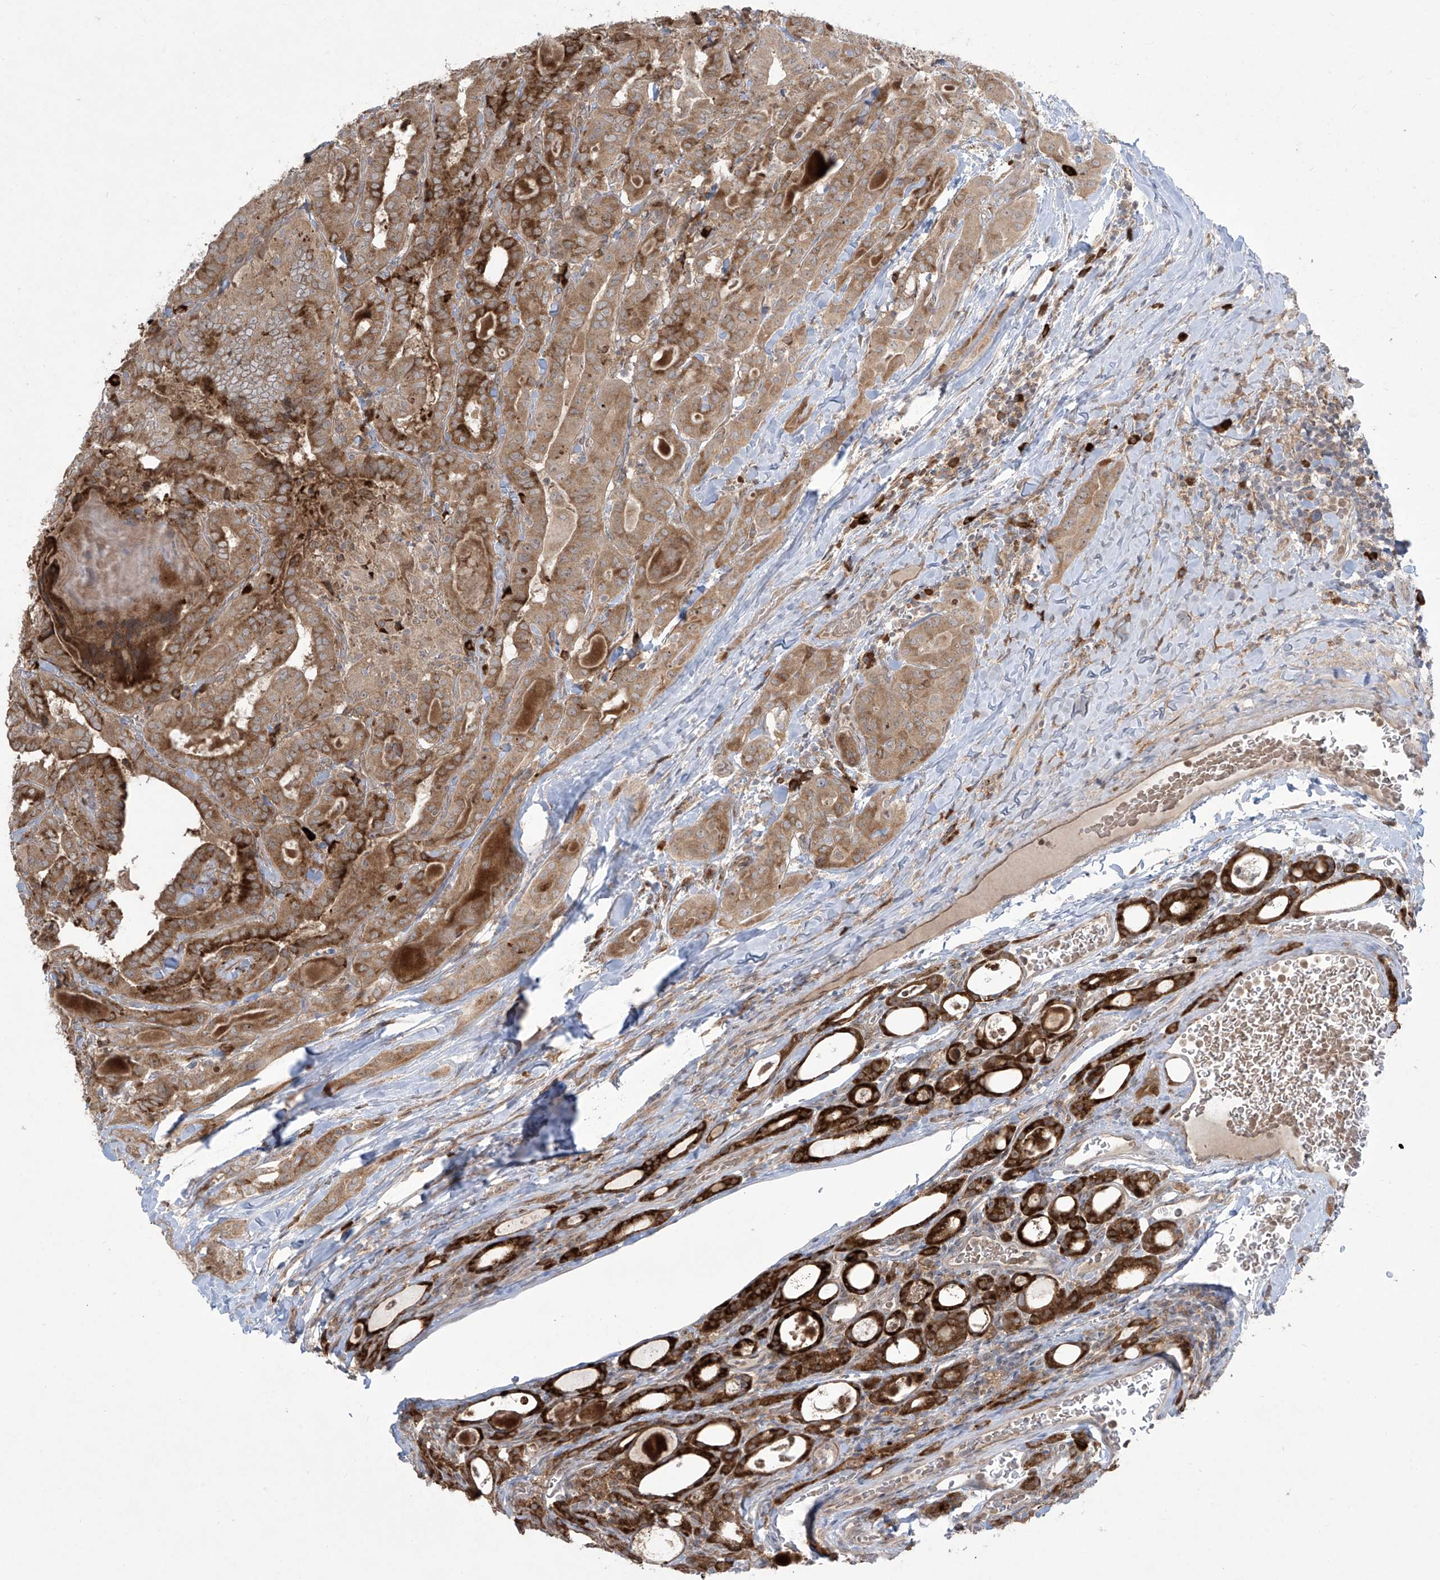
{"staining": {"intensity": "strong", "quantity": ">75%", "location": "cytoplasmic/membranous"}, "tissue": "thyroid cancer", "cell_type": "Tumor cells", "image_type": "cancer", "snomed": [{"axis": "morphology", "description": "Papillary adenocarcinoma, NOS"}, {"axis": "topography", "description": "Thyroid gland"}], "caption": "The micrograph exhibits a brown stain indicating the presence of a protein in the cytoplasmic/membranous of tumor cells in thyroid cancer (papillary adenocarcinoma).", "gene": "PPAT", "patient": {"sex": "female", "age": 72}}